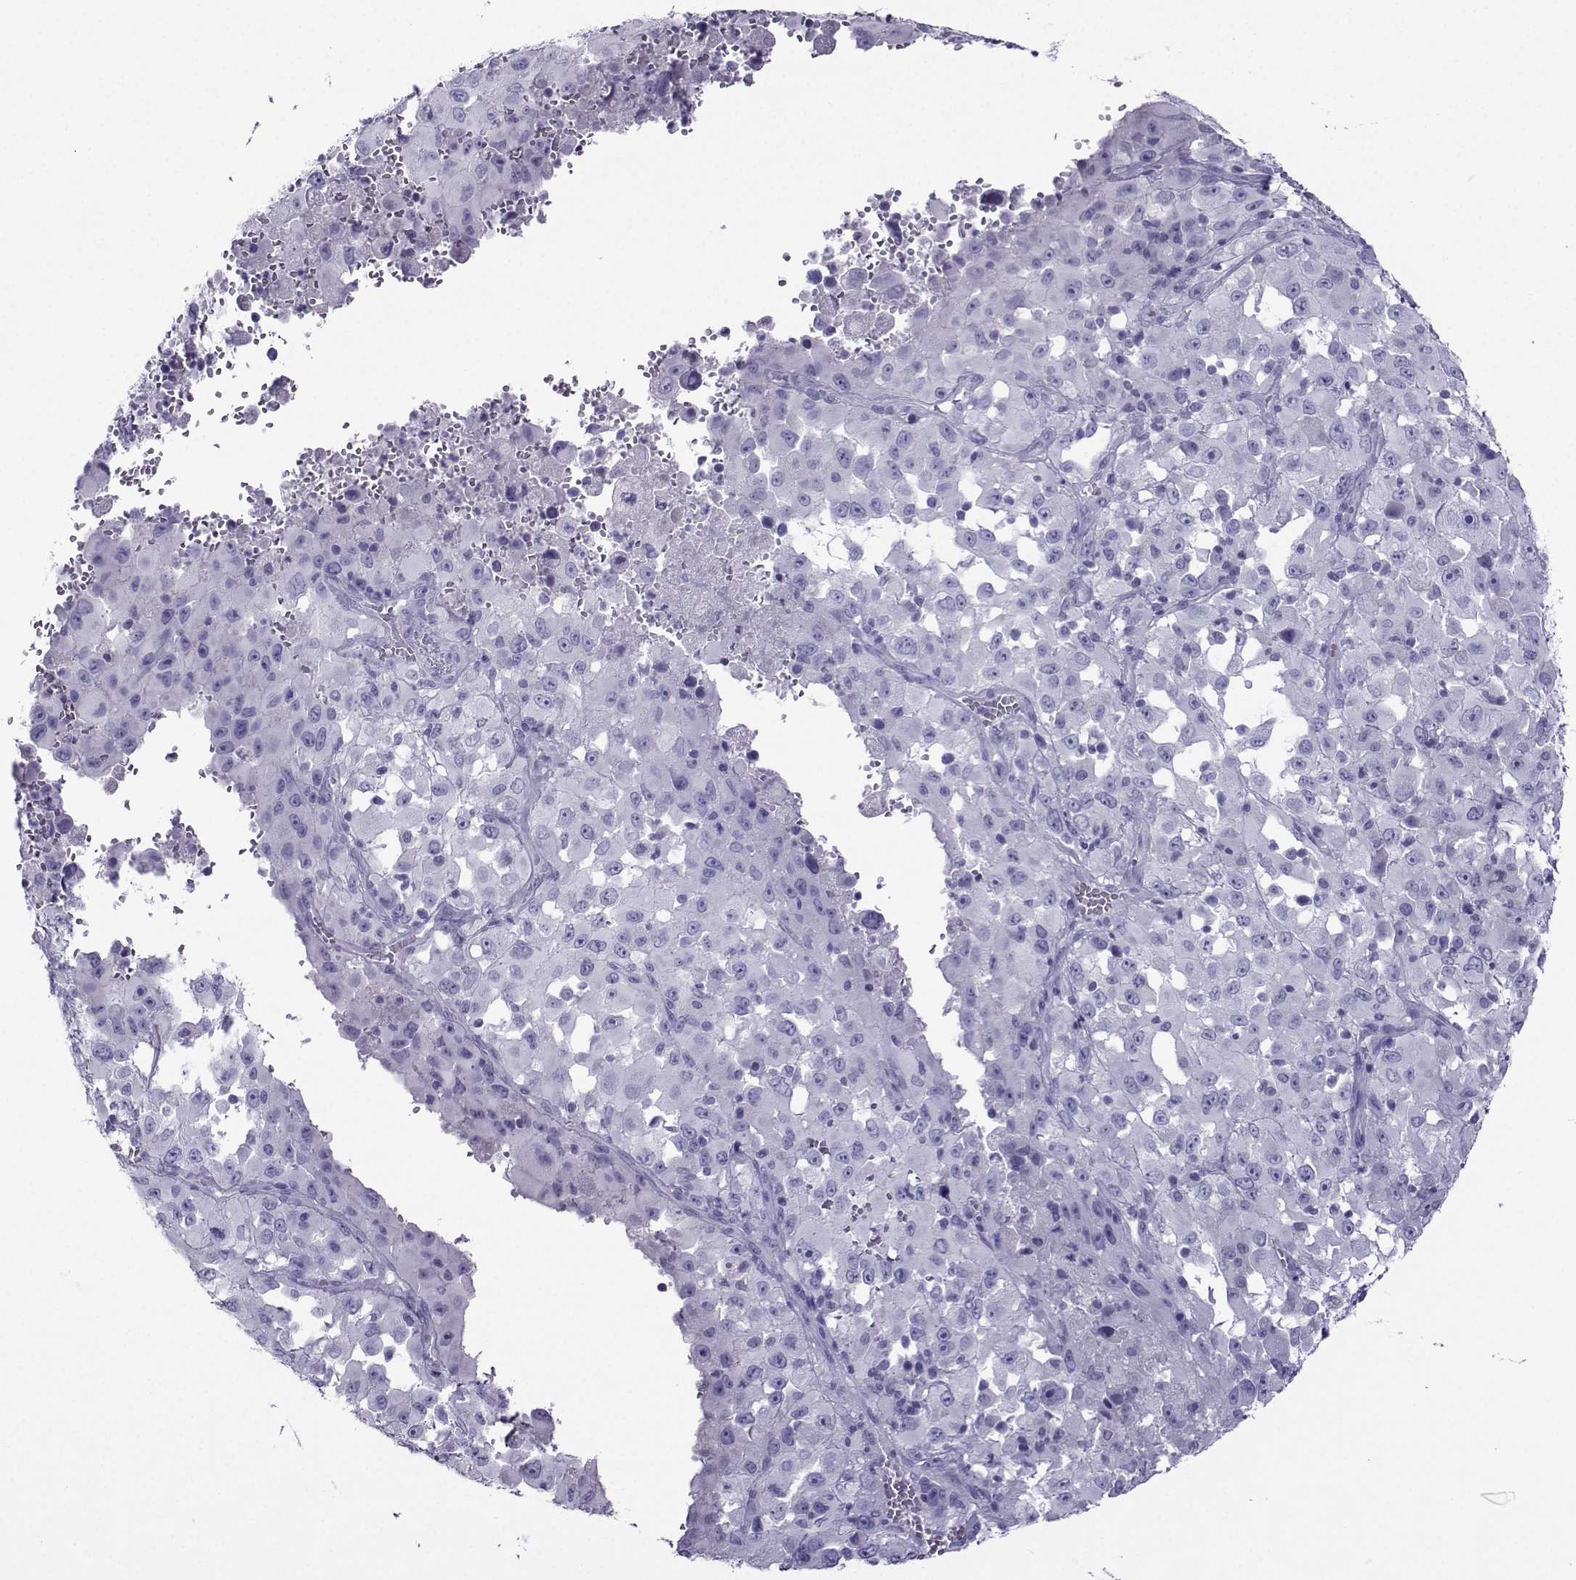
{"staining": {"intensity": "negative", "quantity": "none", "location": "none"}, "tissue": "melanoma", "cell_type": "Tumor cells", "image_type": "cancer", "snomed": [{"axis": "morphology", "description": "Malignant melanoma, Metastatic site"}, {"axis": "topography", "description": "Soft tissue"}], "caption": "Immunohistochemistry photomicrograph of neoplastic tissue: human malignant melanoma (metastatic site) stained with DAB shows no significant protein staining in tumor cells.", "gene": "CRYBB1", "patient": {"sex": "male", "age": 50}}